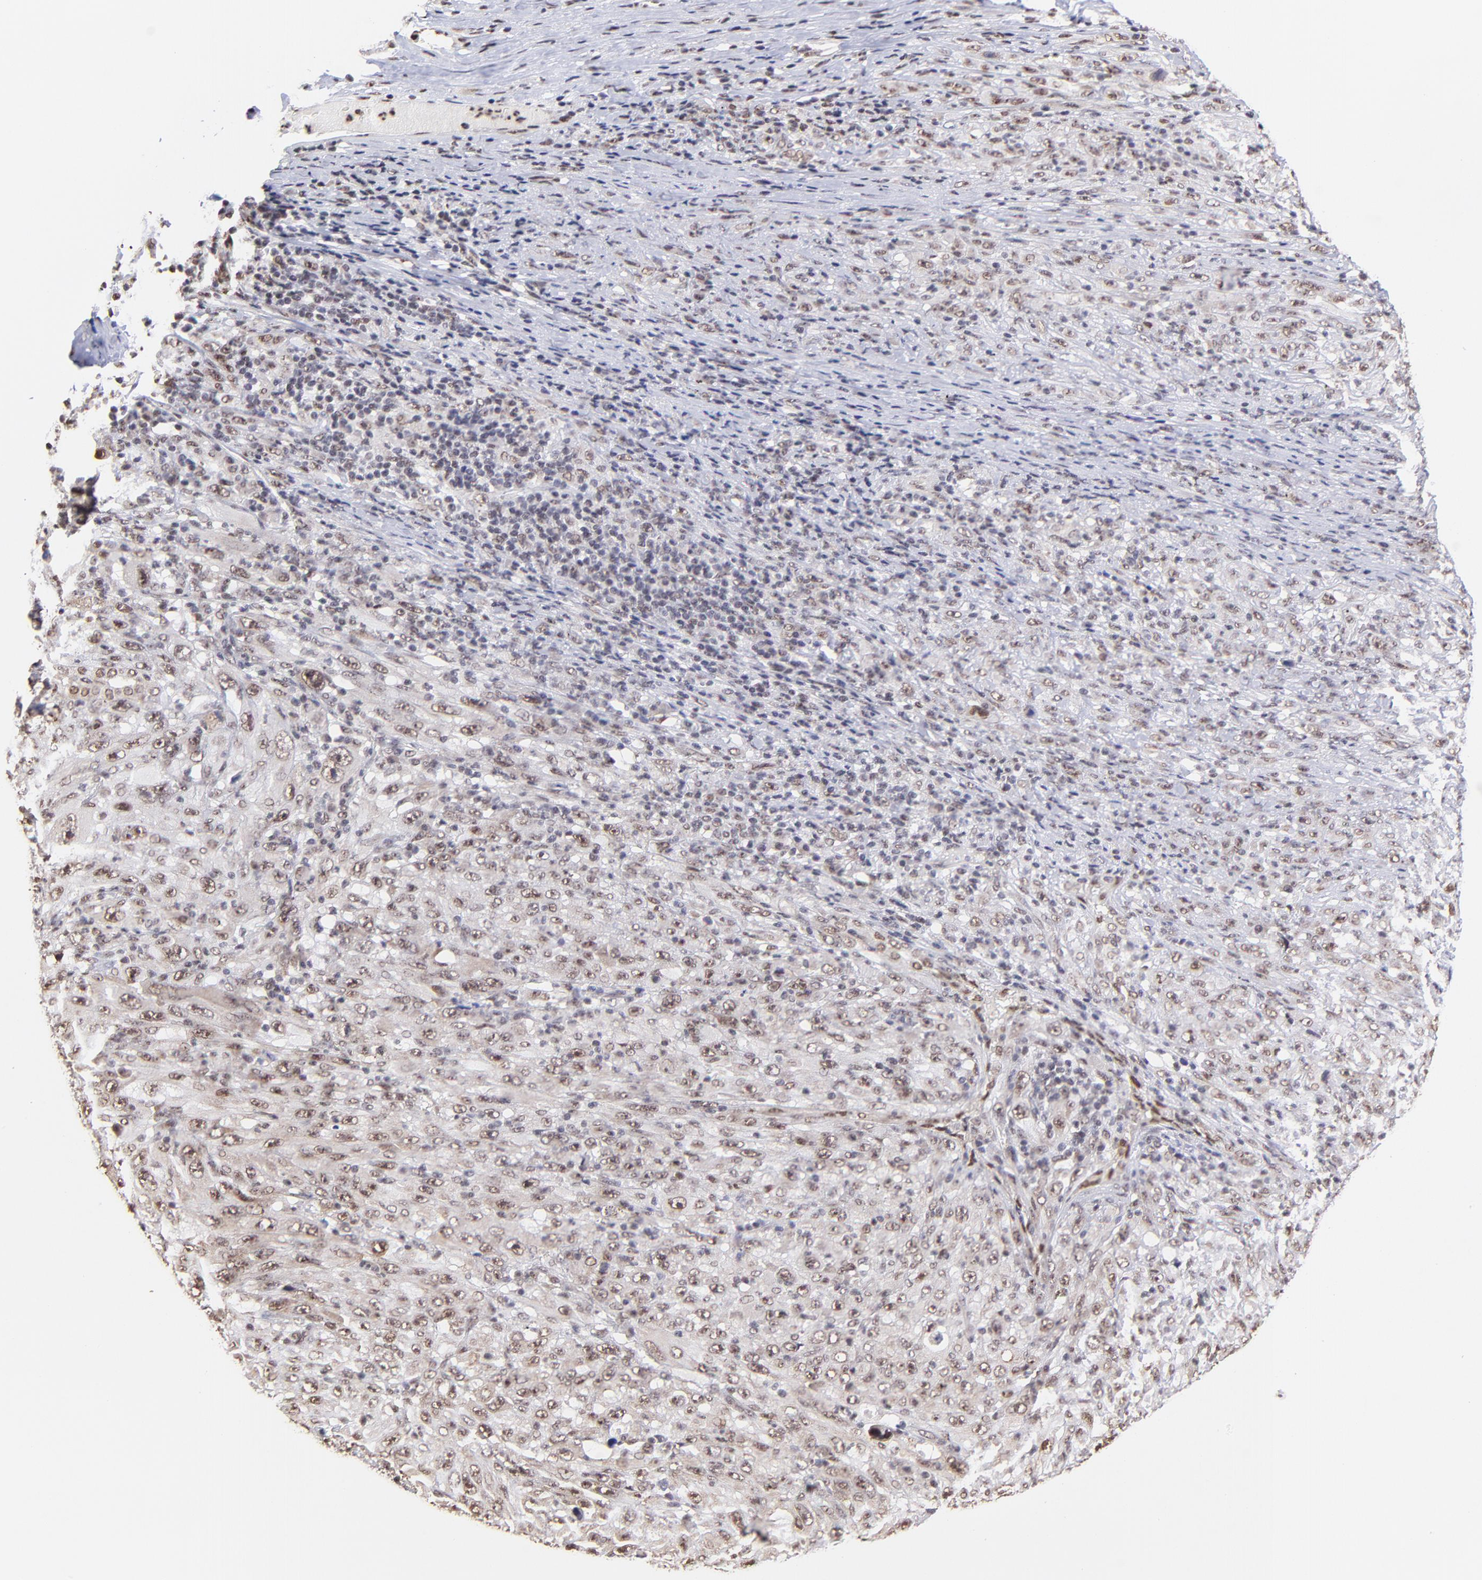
{"staining": {"intensity": "weak", "quantity": "25%-75%", "location": "nuclear"}, "tissue": "melanoma", "cell_type": "Tumor cells", "image_type": "cancer", "snomed": [{"axis": "morphology", "description": "Malignant melanoma, Metastatic site"}, {"axis": "topography", "description": "Skin"}], "caption": "Immunohistochemical staining of human melanoma displays weak nuclear protein staining in approximately 25%-75% of tumor cells.", "gene": "ZNF670", "patient": {"sex": "female", "age": 56}}